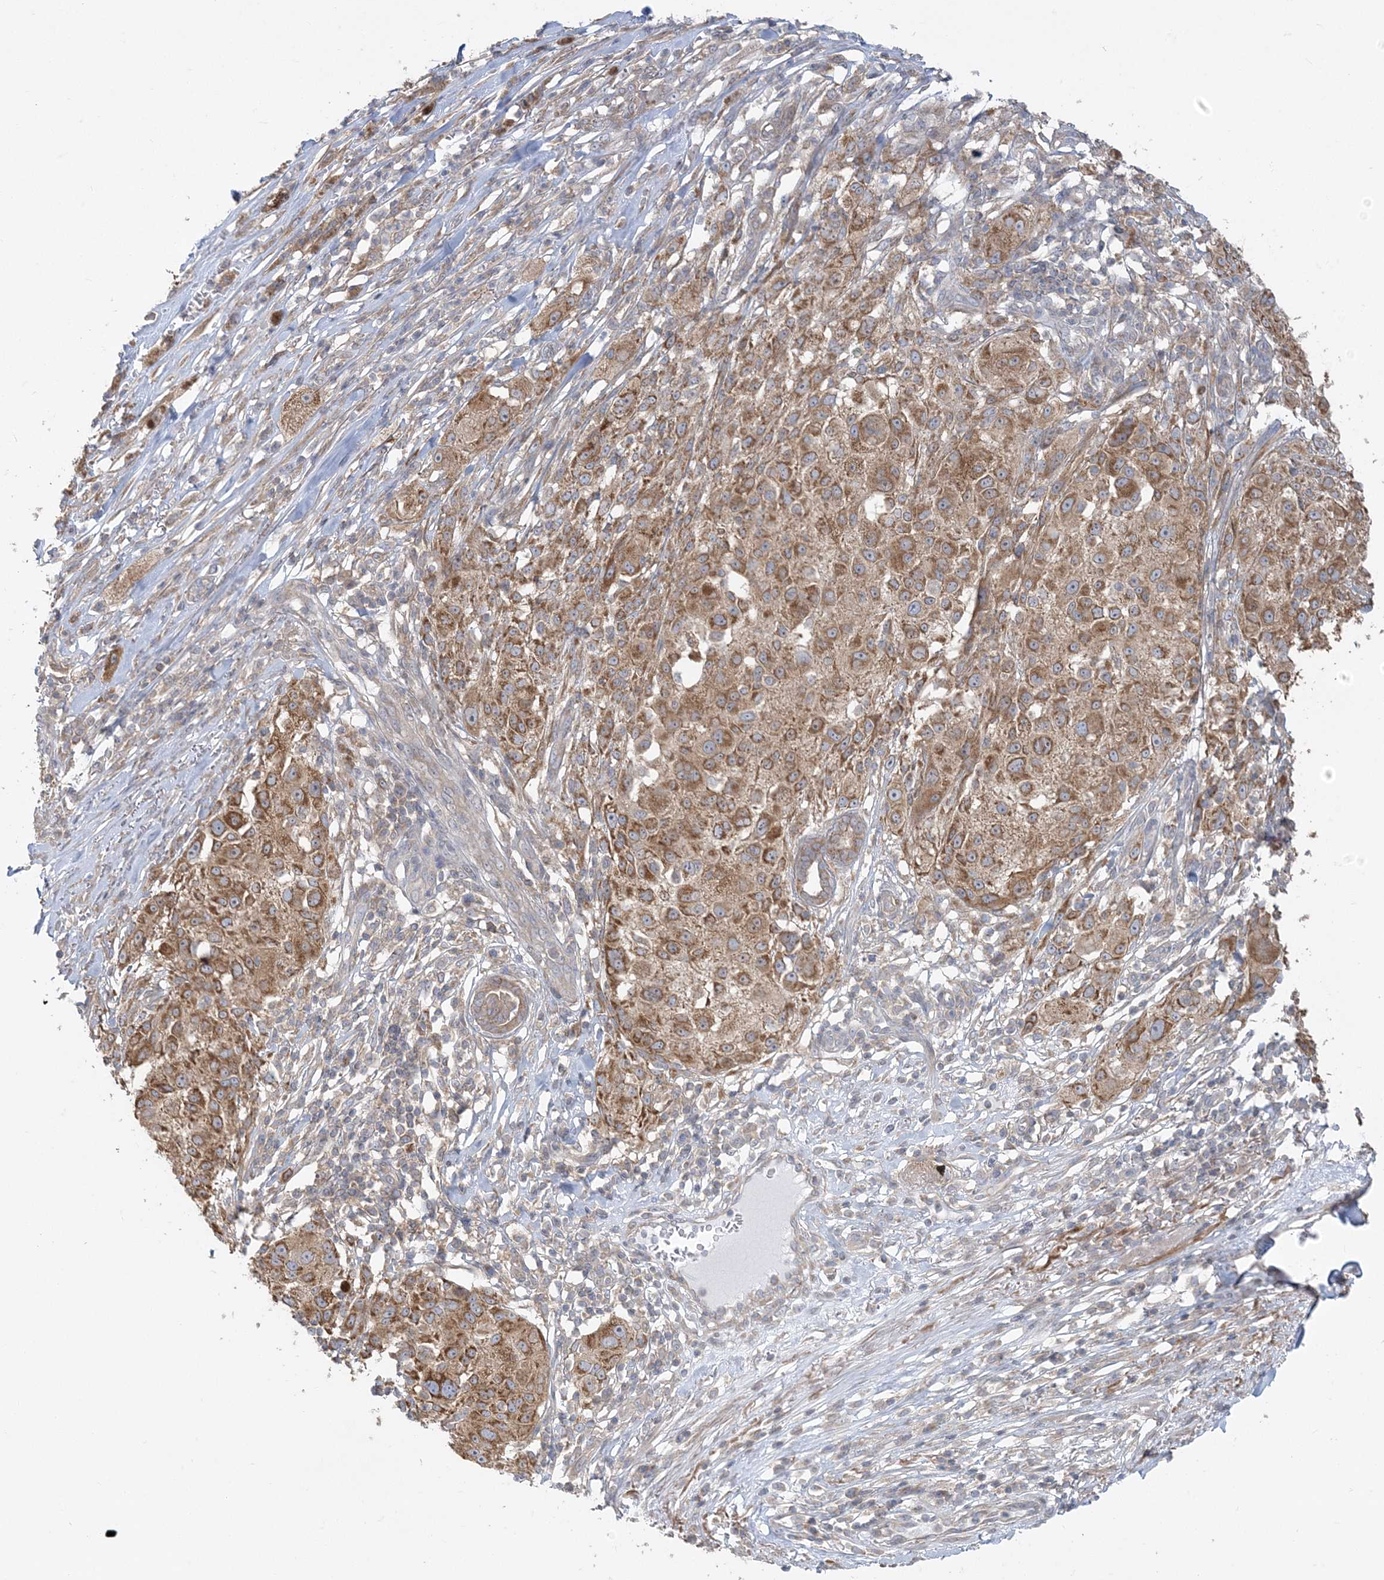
{"staining": {"intensity": "strong", "quantity": ">75%", "location": "cytoplasmic/membranous"}, "tissue": "melanoma", "cell_type": "Tumor cells", "image_type": "cancer", "snomed": [{"axis": "morphology", "description": "Necrosis, NOS"}, {"axis": "morphology", "description": "Malignant melanoma, NOS"}, {"axis": "topography", "description": "Skin"}], "caption": "Brown immunohistochemical staining in melanoma displays strong cytoplasmic/membranous expression in approximately >75% of tumor cells.", "gene": "ZC3H6", "patient": {"sex": "female", "age": 87}}